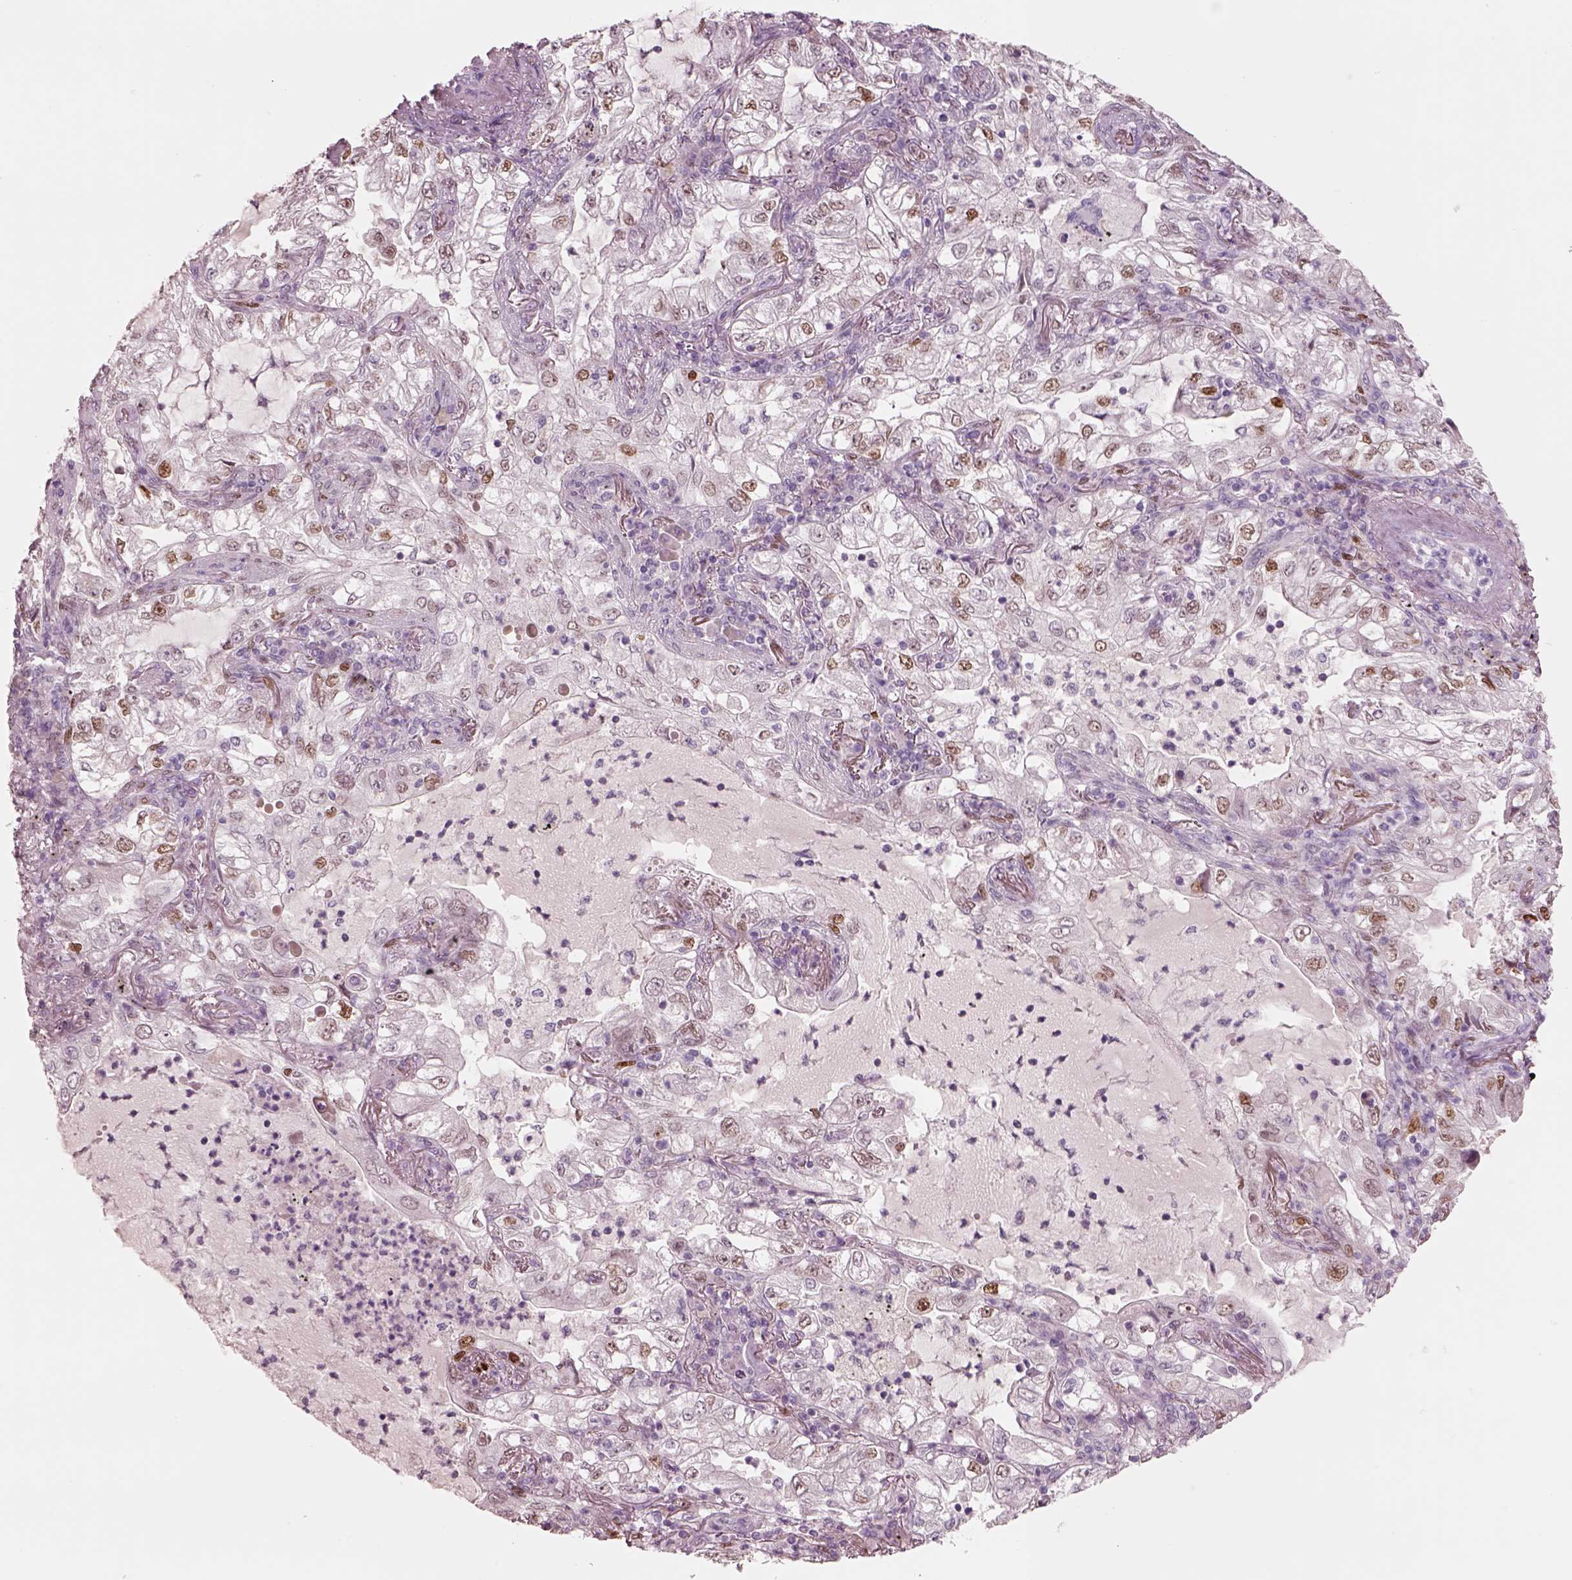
{"staining": {"intensity": "strong", "quantity": "<25%", "location": "nuclear"}, "tissue": "lung cancer", "cell_type": "Tumor cells", "image_type": "cancer", "snomed": [{"axis": "morphology", "description": "Adenocarcinoma, NOS"}, {"axis": "topography", "description": "Lung"}], "caption": "Lung adenocarcinoma stained with IHC shows strong nuclear positivity in approximately <25% of tumor cells. Using DAB (3,3'-diaminobenzidine) (brown) and hematoxylin (blue) stains, captured at high magnification using brightfield microscopy.", "gene": "SOX9", "patient": {"sex": "female", "age": 73}}